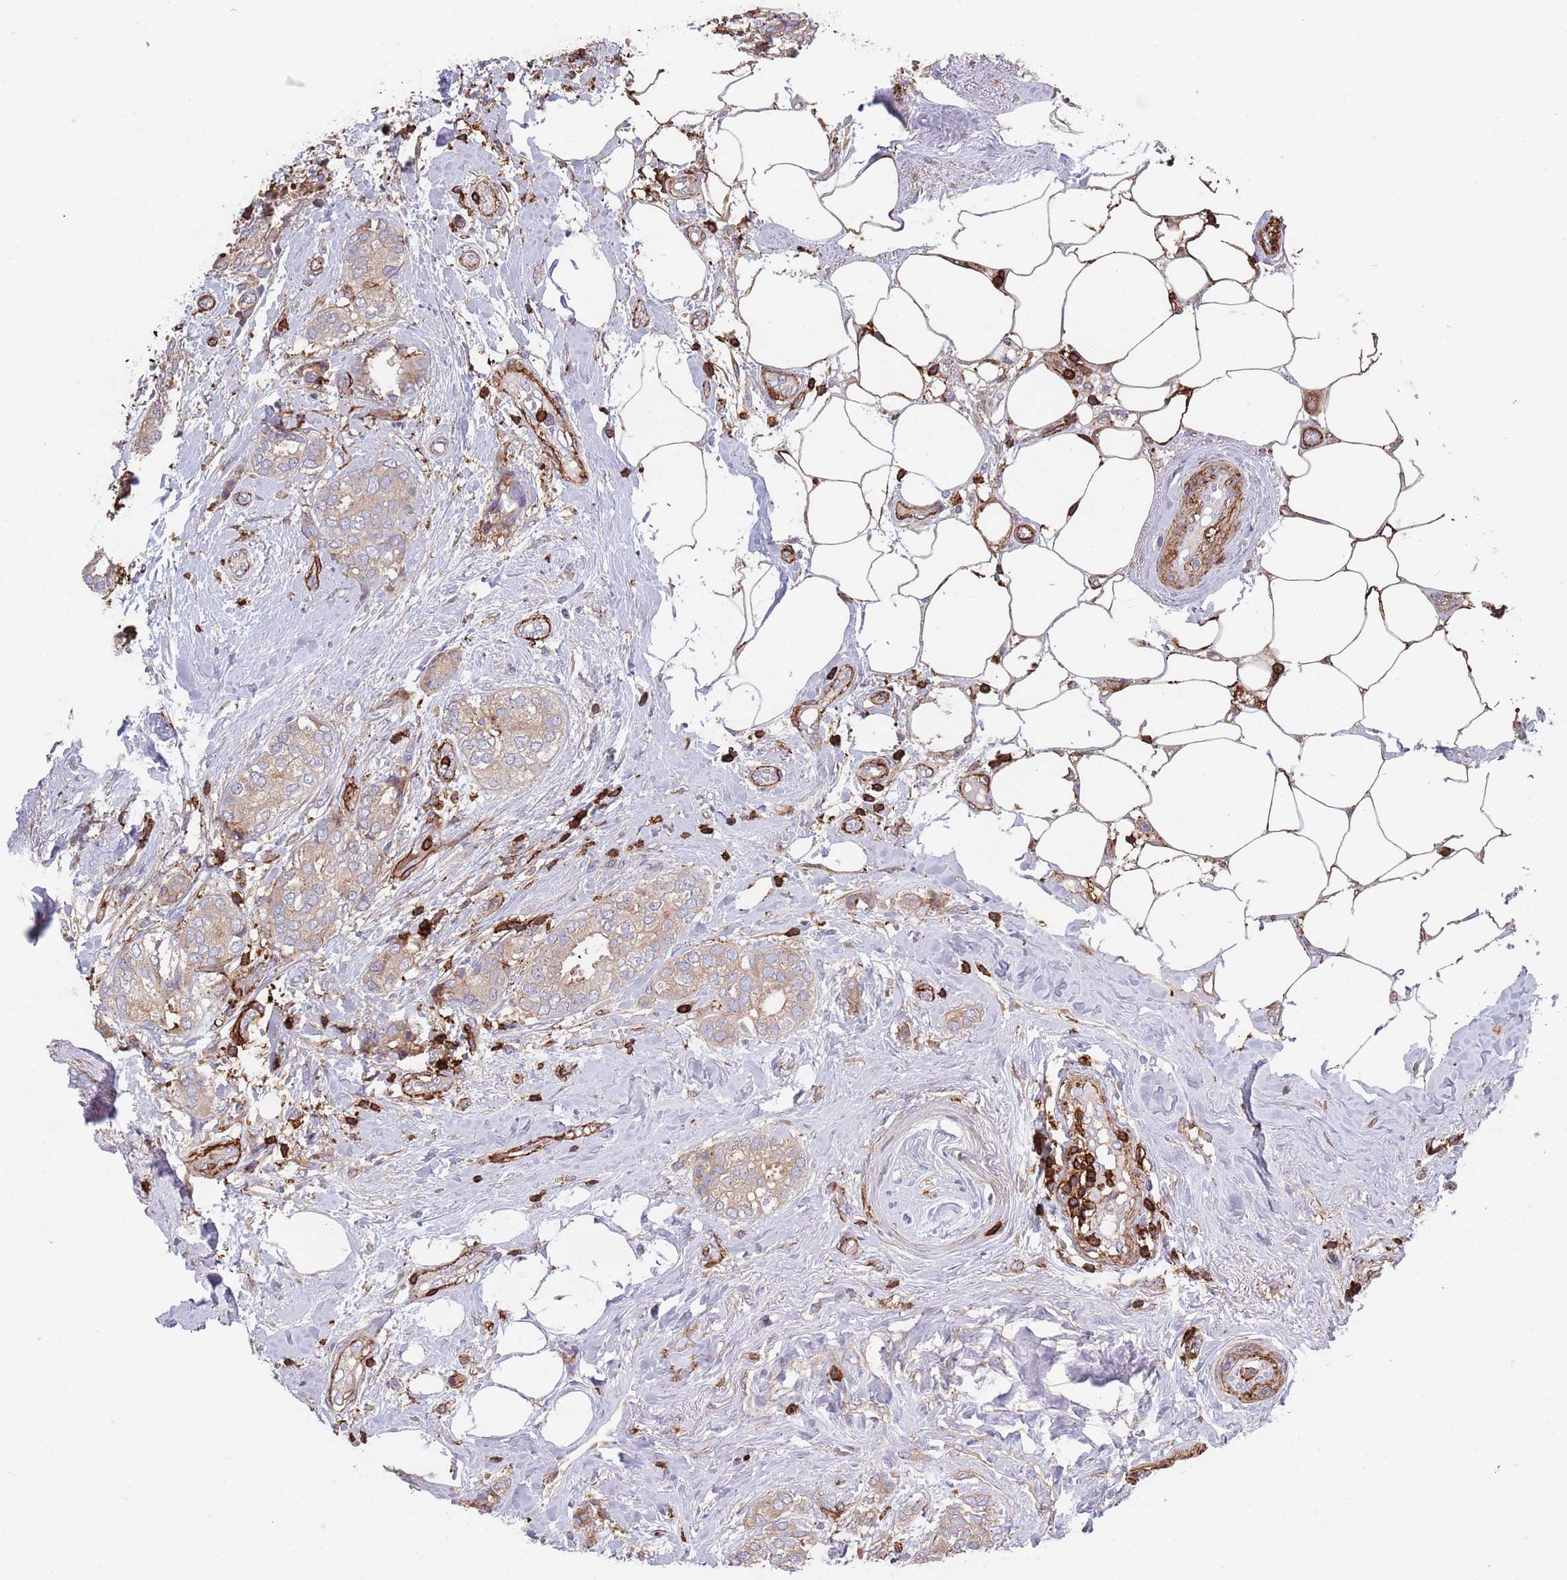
{"staining": {"intensity": "weak", "quantity": "25%-75%", "location": "cytoplasmic/membranous"}, "tissue": "breast cancer", "cell_type": "Tumor cells", "image_type": "cancer", "snomed": [{"axis": "morphology", "description": "Duct carcinoma"}, {"axis": "topography", "description": "Breast"}], "caption": "An IHC histopathology image of tumor tissue is shown. Protein staining in brown labels weak cytoplasmic/membranous positivity in invasive ductal carcinoma (breast) within tumor cells. The staining was performed using DAB (3,3'-diaminobenzidine) to visualize the protein expression in brown, while the nuclei were stained in blue with hematoxylin (Magnification: 20x).", "gene": "RNF144A", "patient": {"sex": "female", "age": 73}}